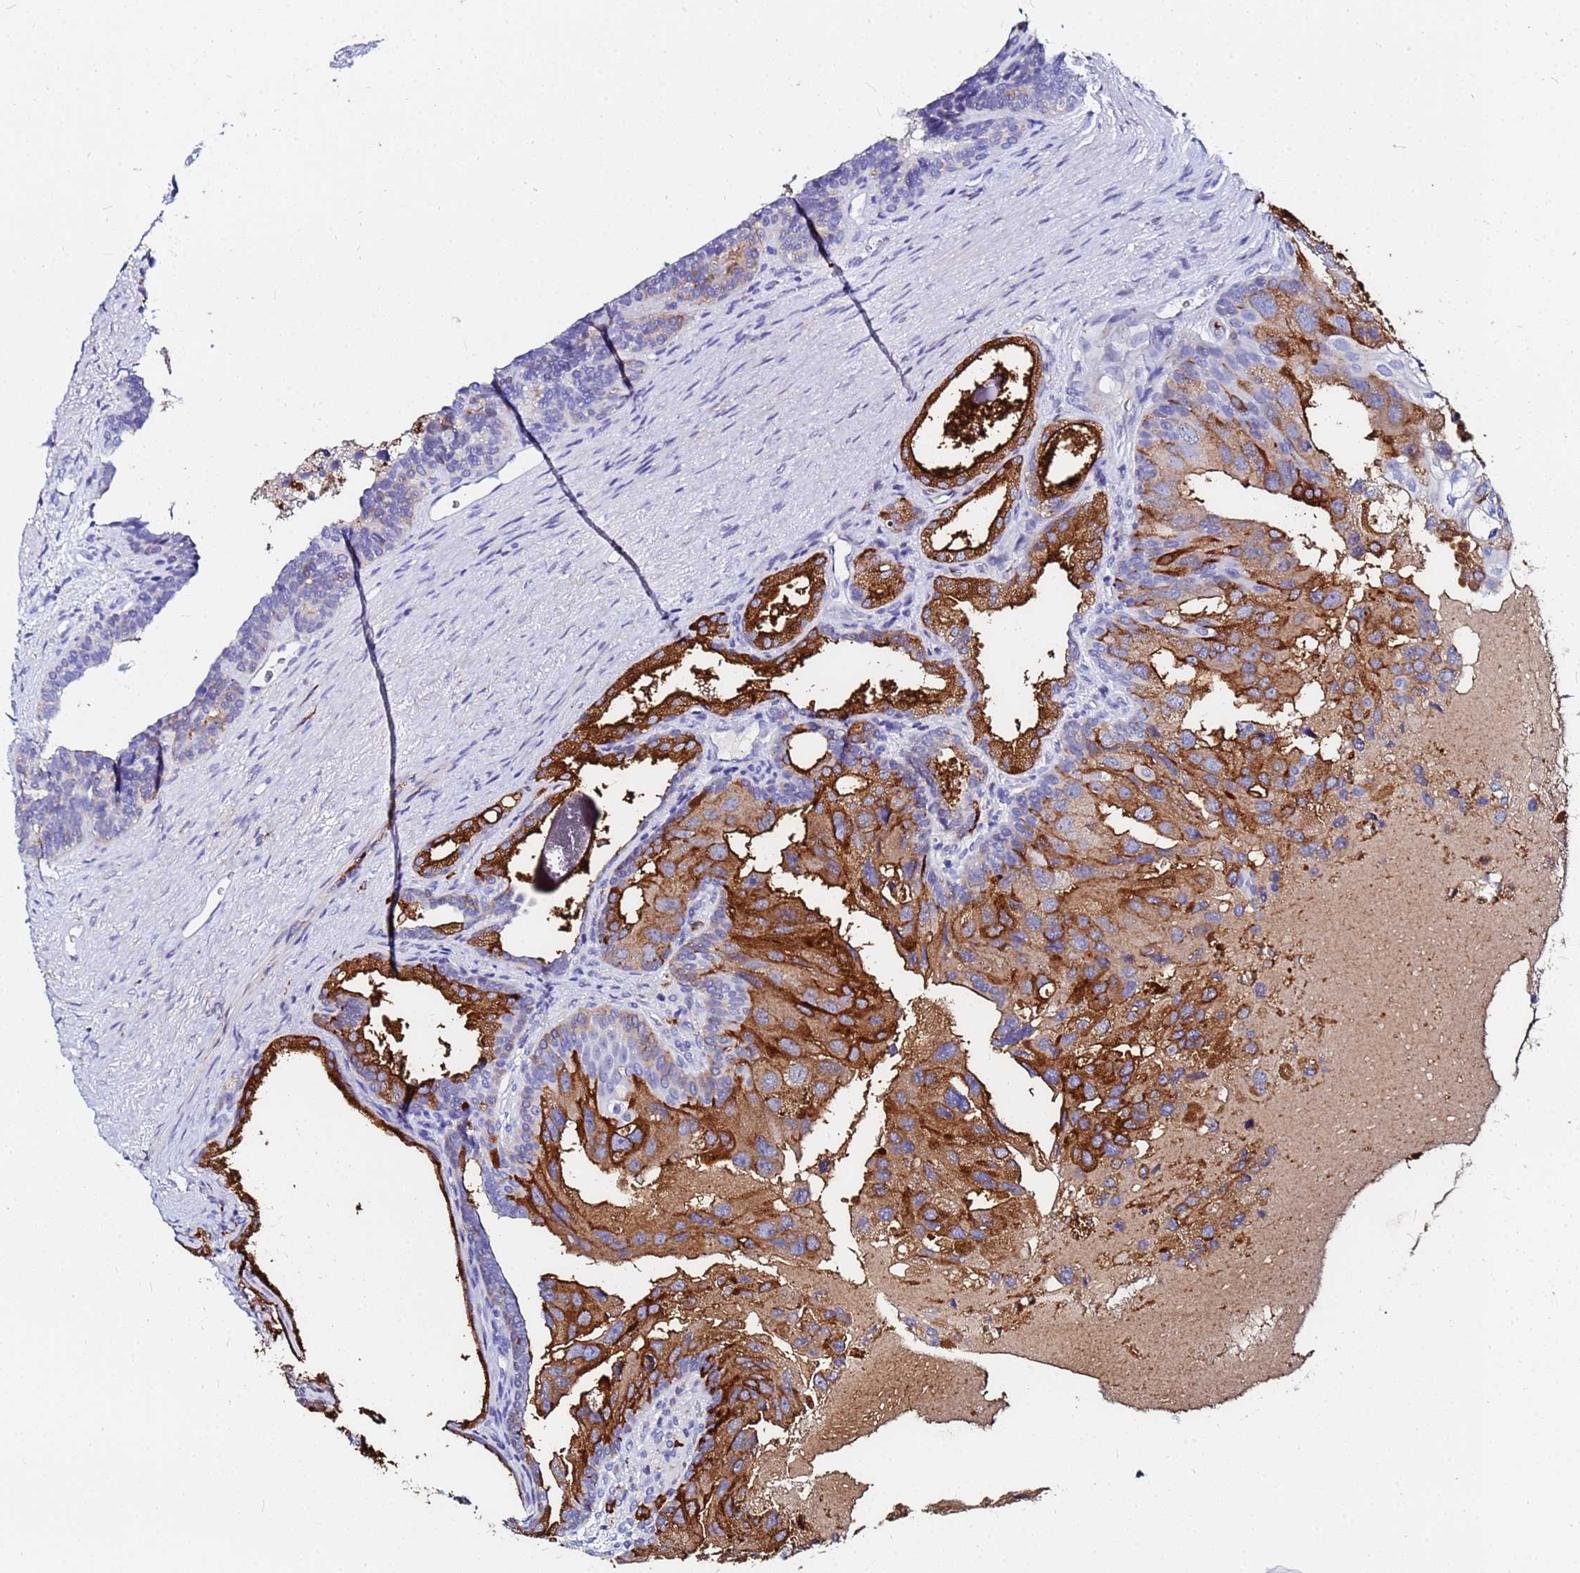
{"staining": {"intensity": "strong", "quantity": ">75%", "location": "cytoplasmic/membranous,nuclear"}, "tissue": "prostate cancer", "cell_type": "Tumor cells", "image_type": "cancer", "snomed": [{"axis": "morphology", "description": "Adenocarcinoma, High grade"}, {"axis": "topography", "description": "Prostate"}], "caption": "Strong cytoplasmic/membranous and nuclear expression is appreciated in about >75% of tumor cells in high-grade adenocarcinoma (prostate).", "gene": "BASP1", "patient": {"sex": "male", "age": 62}}